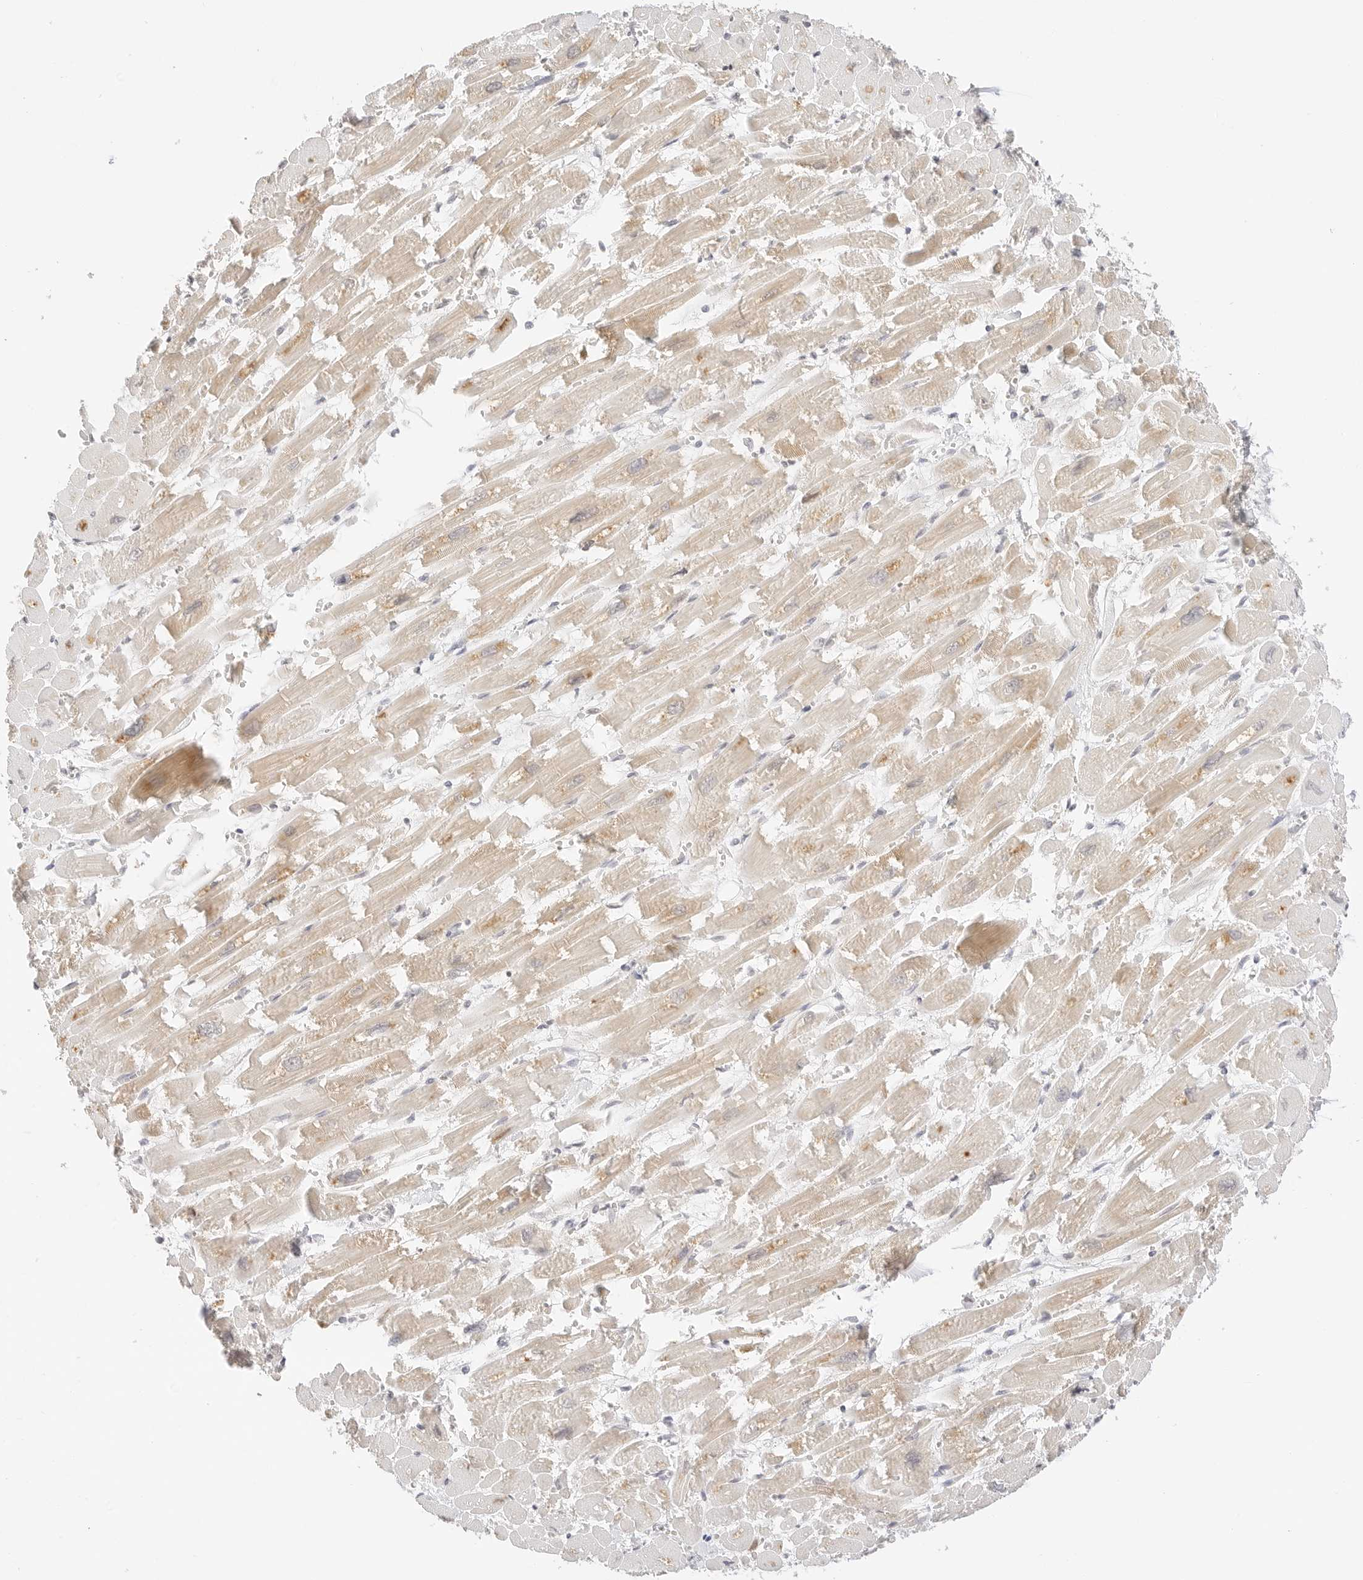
{"staining": {"intensity": "weak", "quantity": ">75%", "location": "cytoplasmic/membranous"}, "tissue": "heart muscle", "cell_type": "Cardiomyocytes", "image_type": "normal", "snomed": [{"axis": "morphology", "description": "Normal tissue, NOS"}, {"axis": "topography", "description": "Heart"}], "caption": "The immunohistochemical stain highlights weak cytoplasmic/membranous expression in cardiomyocytes of normal heart muscle.", "gene": "SEPTIN4", "patient": {"sex": "male", "age": 54}}